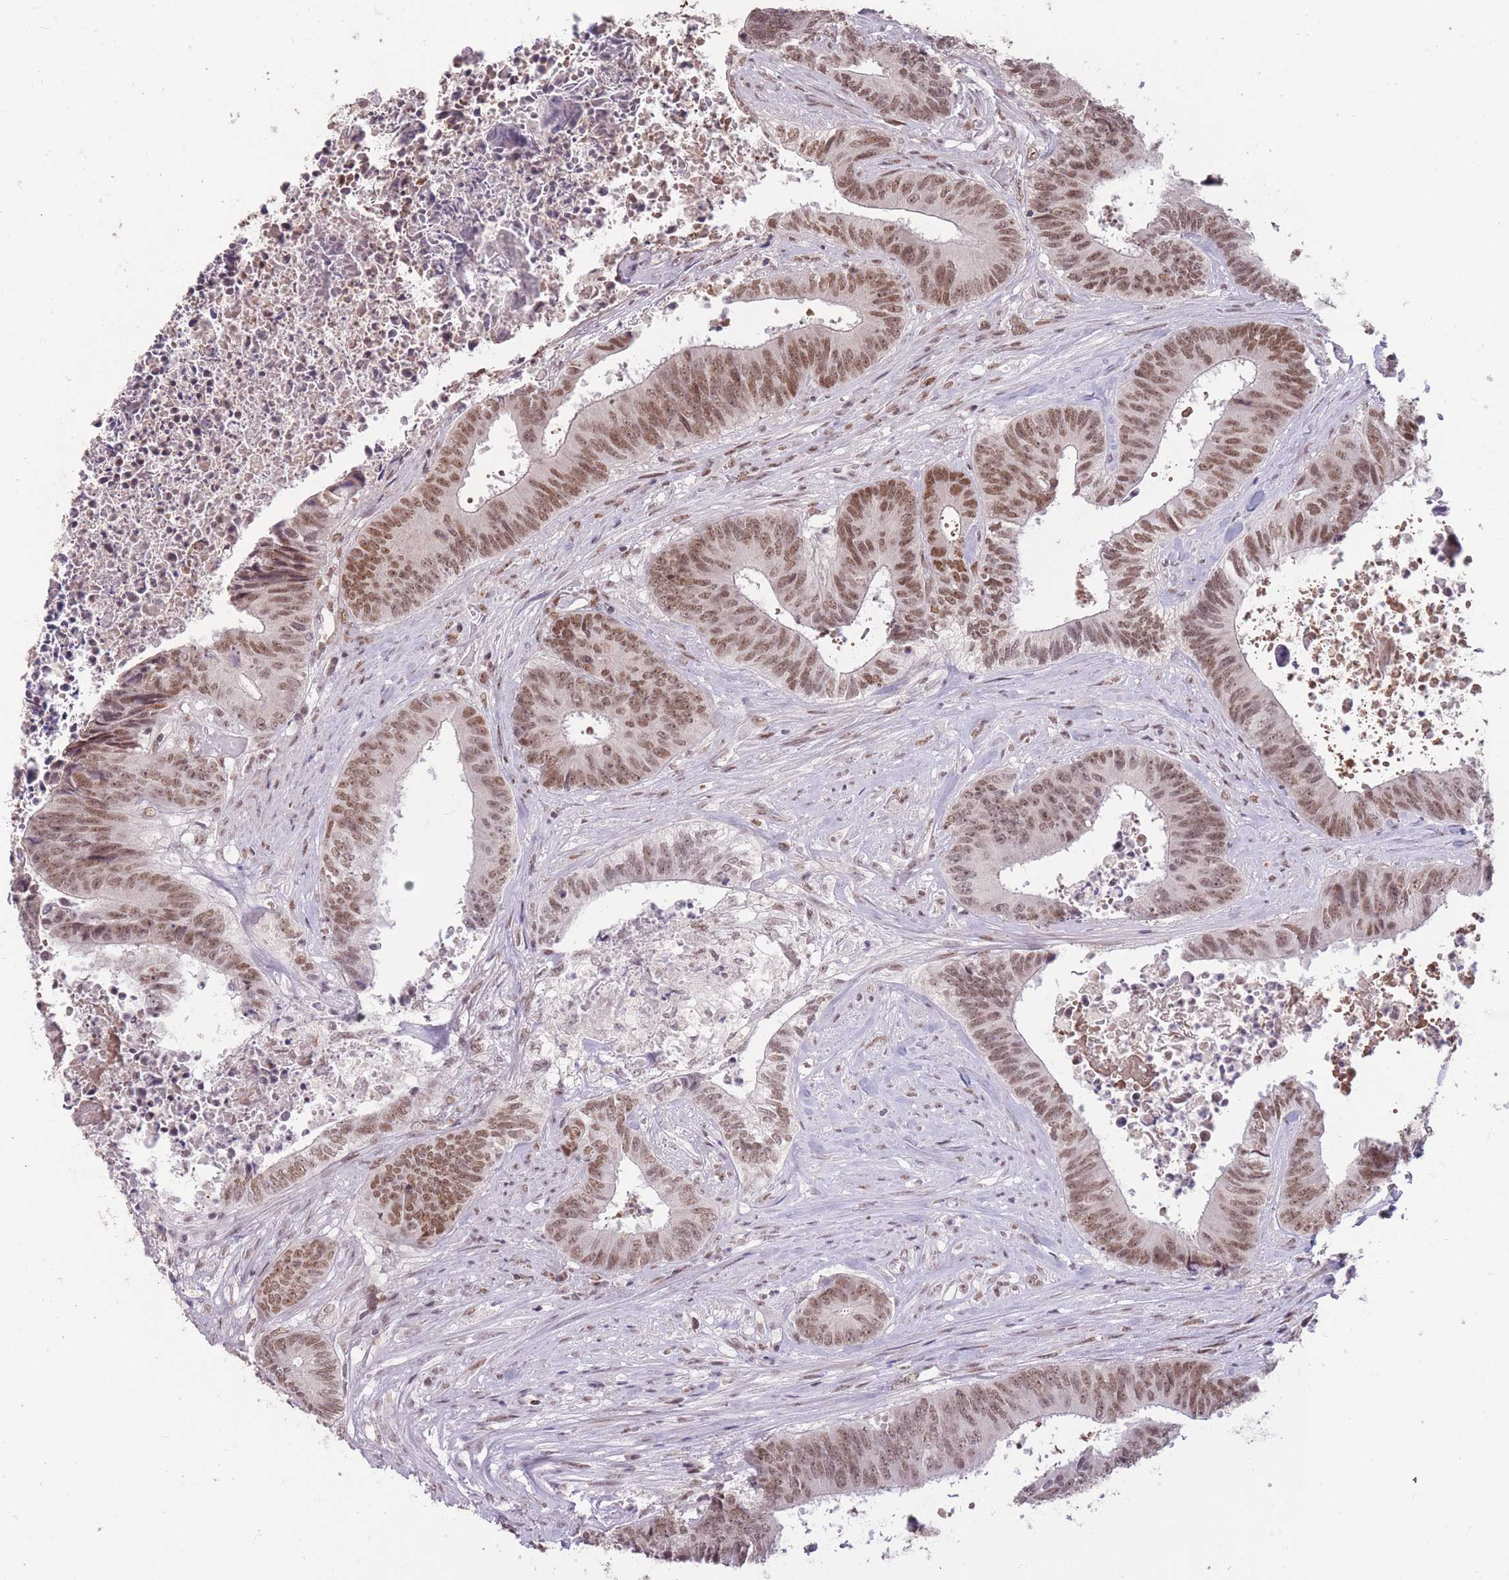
{"staining": {"intensity": "moderate", "quantity": ">75%", "location": "nuclear"}, "tissue": "colorectal cancer", "cell_type": "Tumor cells", "image_type": "cancer", "snomed": [{"axis": "morphology", "description": "Adenocarcinoma, NOS"}, {"axis": "topography", "description": "Rectum"}], "caption": "Protein expression analysis of adenocarcinoma (colorectal) shows moderate nuclear staining in about >75% of tumor cells.", "gene": "HNRNPUL1", "patient": {"sex": "male", "age": 72}}